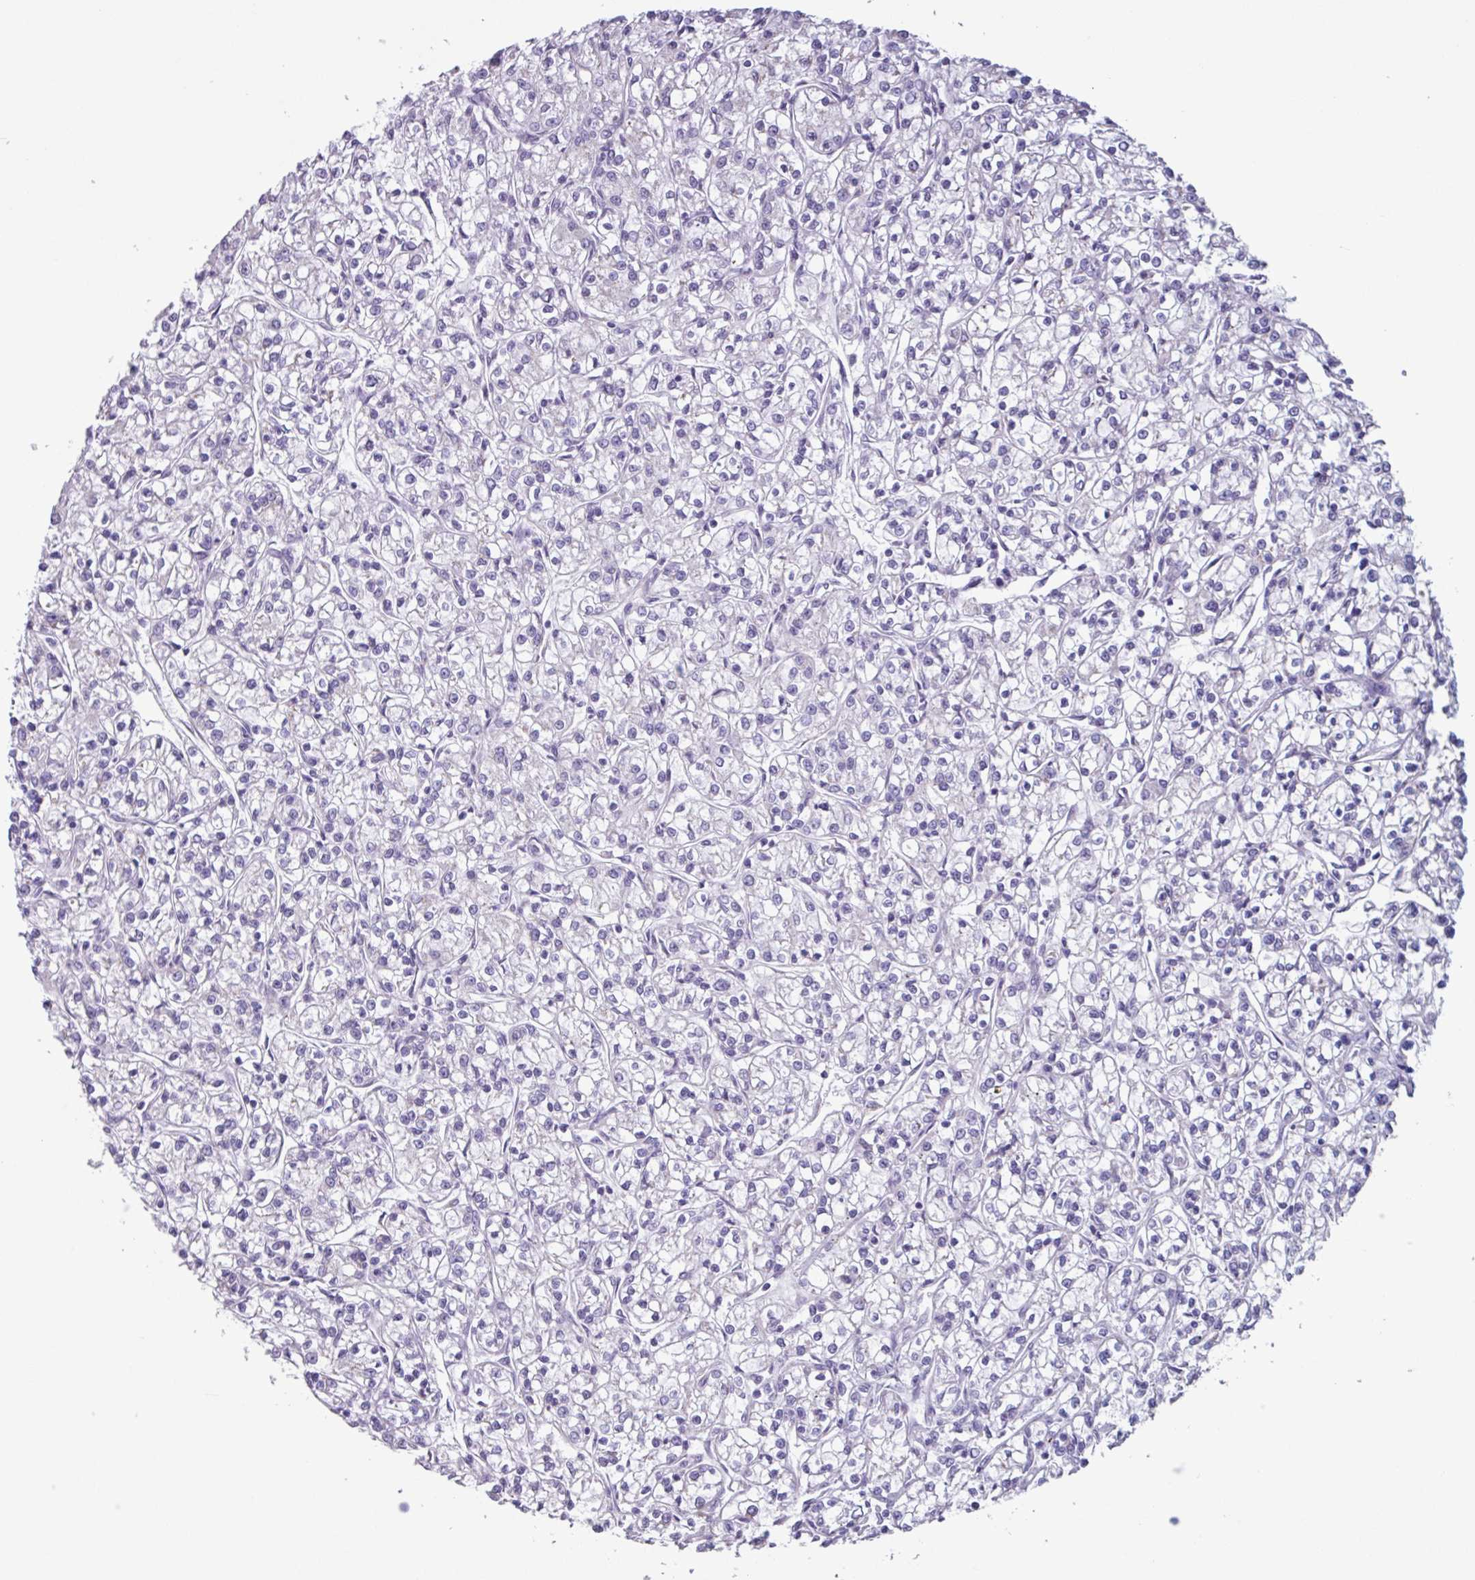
{"staining": {"intensity": "negative", "quantity": "none", "location": "none"}, "tissue": "renal cancer", "cell_type": "Tumor cells", "image_type": "cancer", "snomed": [{"axis": "morphology", "description": "Adenocarcinoma, NOS"}, {"axis": "topography", "description": "Kidney"}], "caption": "IHC photomicrograph of neoplastic tissue: renal cancer (adenocarcinoma) stained with DAB displays no significant protein positivity in tumor cells.", "gene": "ADGRE1", "patient": {"sex": "female", "age": 59}}